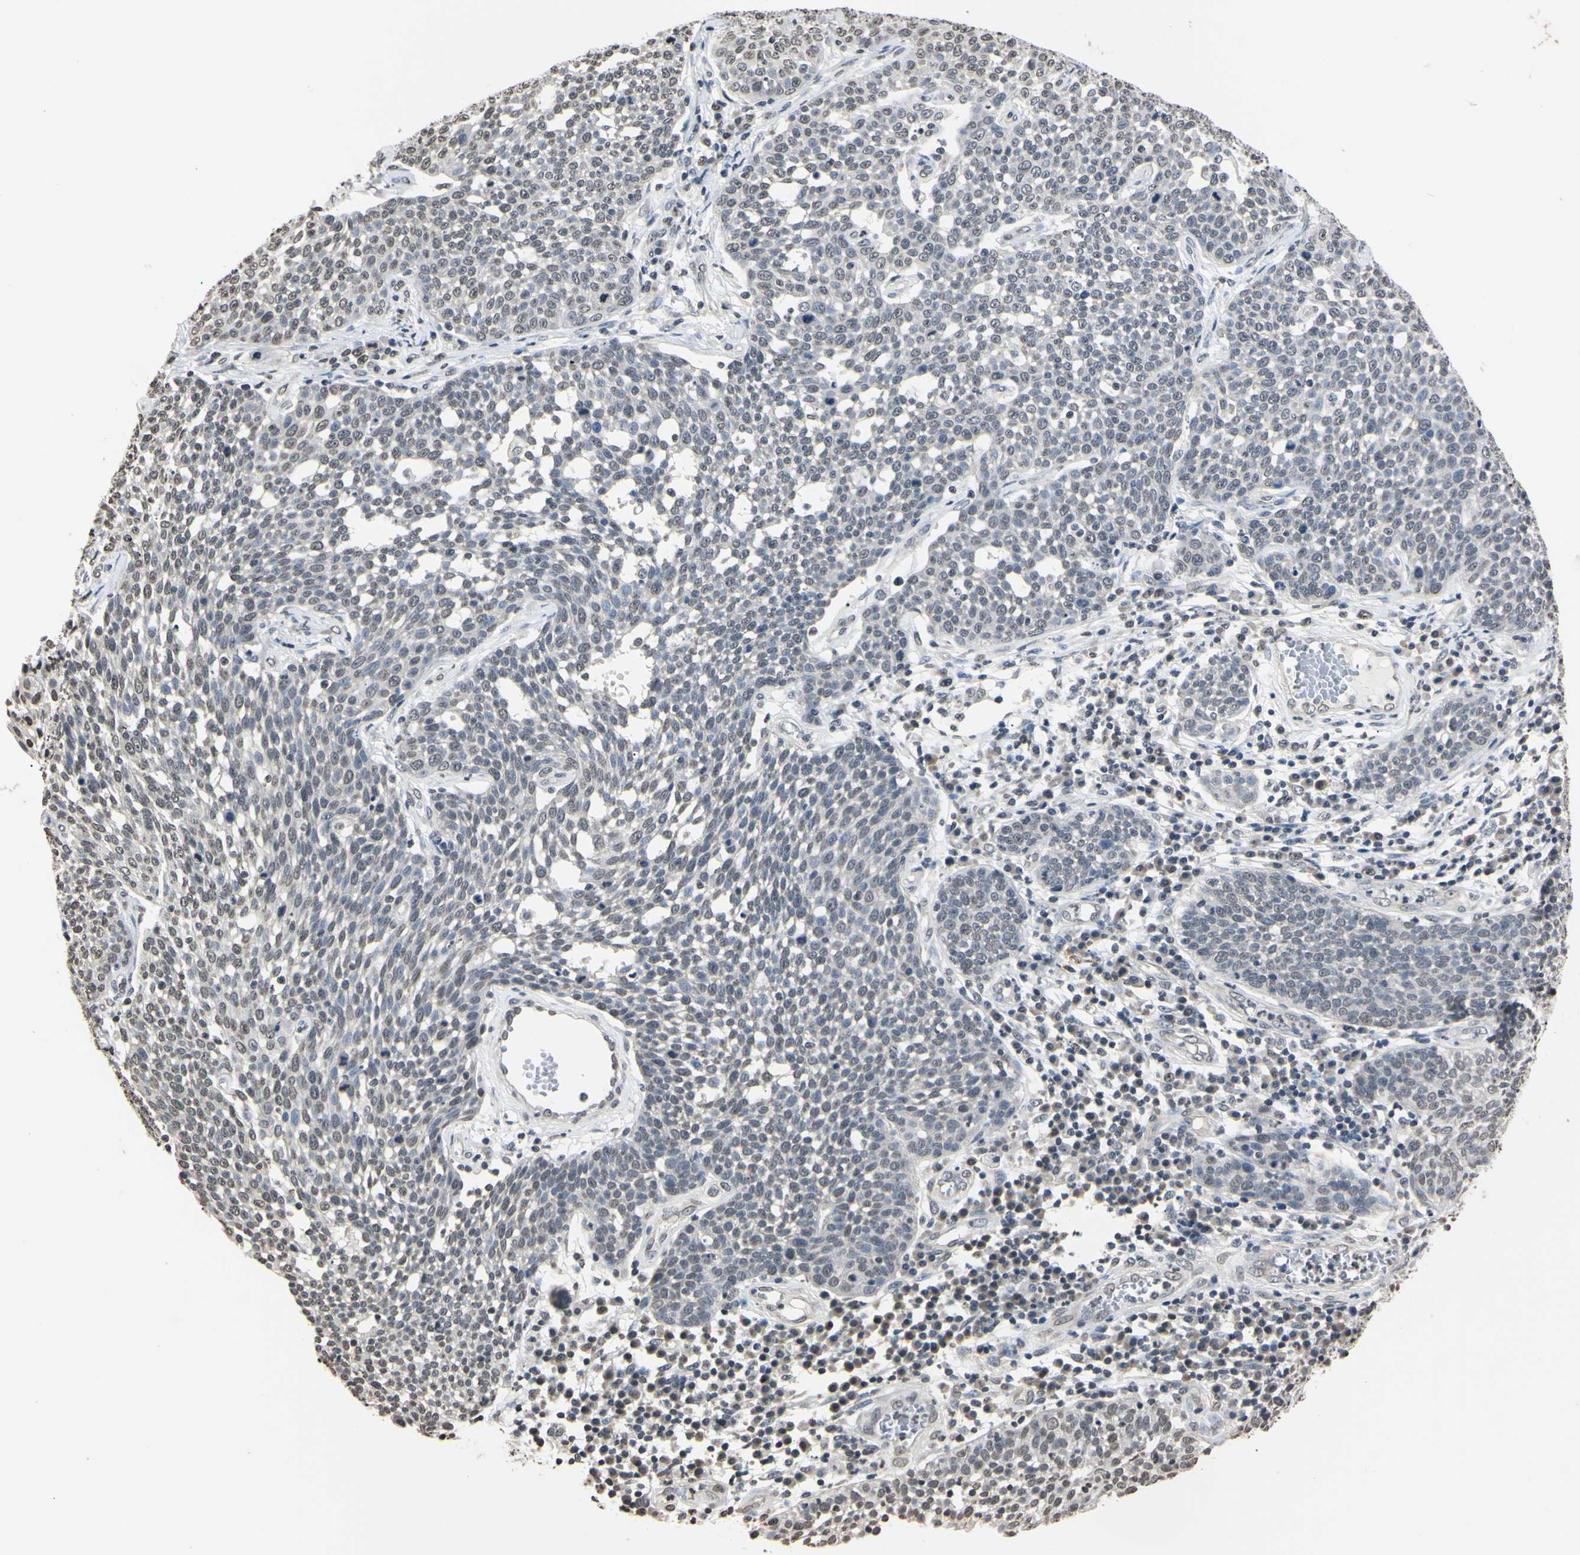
{"staining": {"intensity": "weak", "quantity": "<25%", "location": "nuclear"}, "tissue": "cervical cancer", "cell_type": "Tumor cells", "image_type": "cancer", "snomed": [{"axis": "morphology", "description": "Squamous cell carcinoma, NOS"}, {"axis": "topography", "description": "Cervix"}], "caption": "Human cervical cancer (squamous cell carcinoma) stained for a protein using immunohistochemistry exhibits no staining in tumor cells.", "gene": "CDC45", "patient": {"sex": "female", "age": 34}}